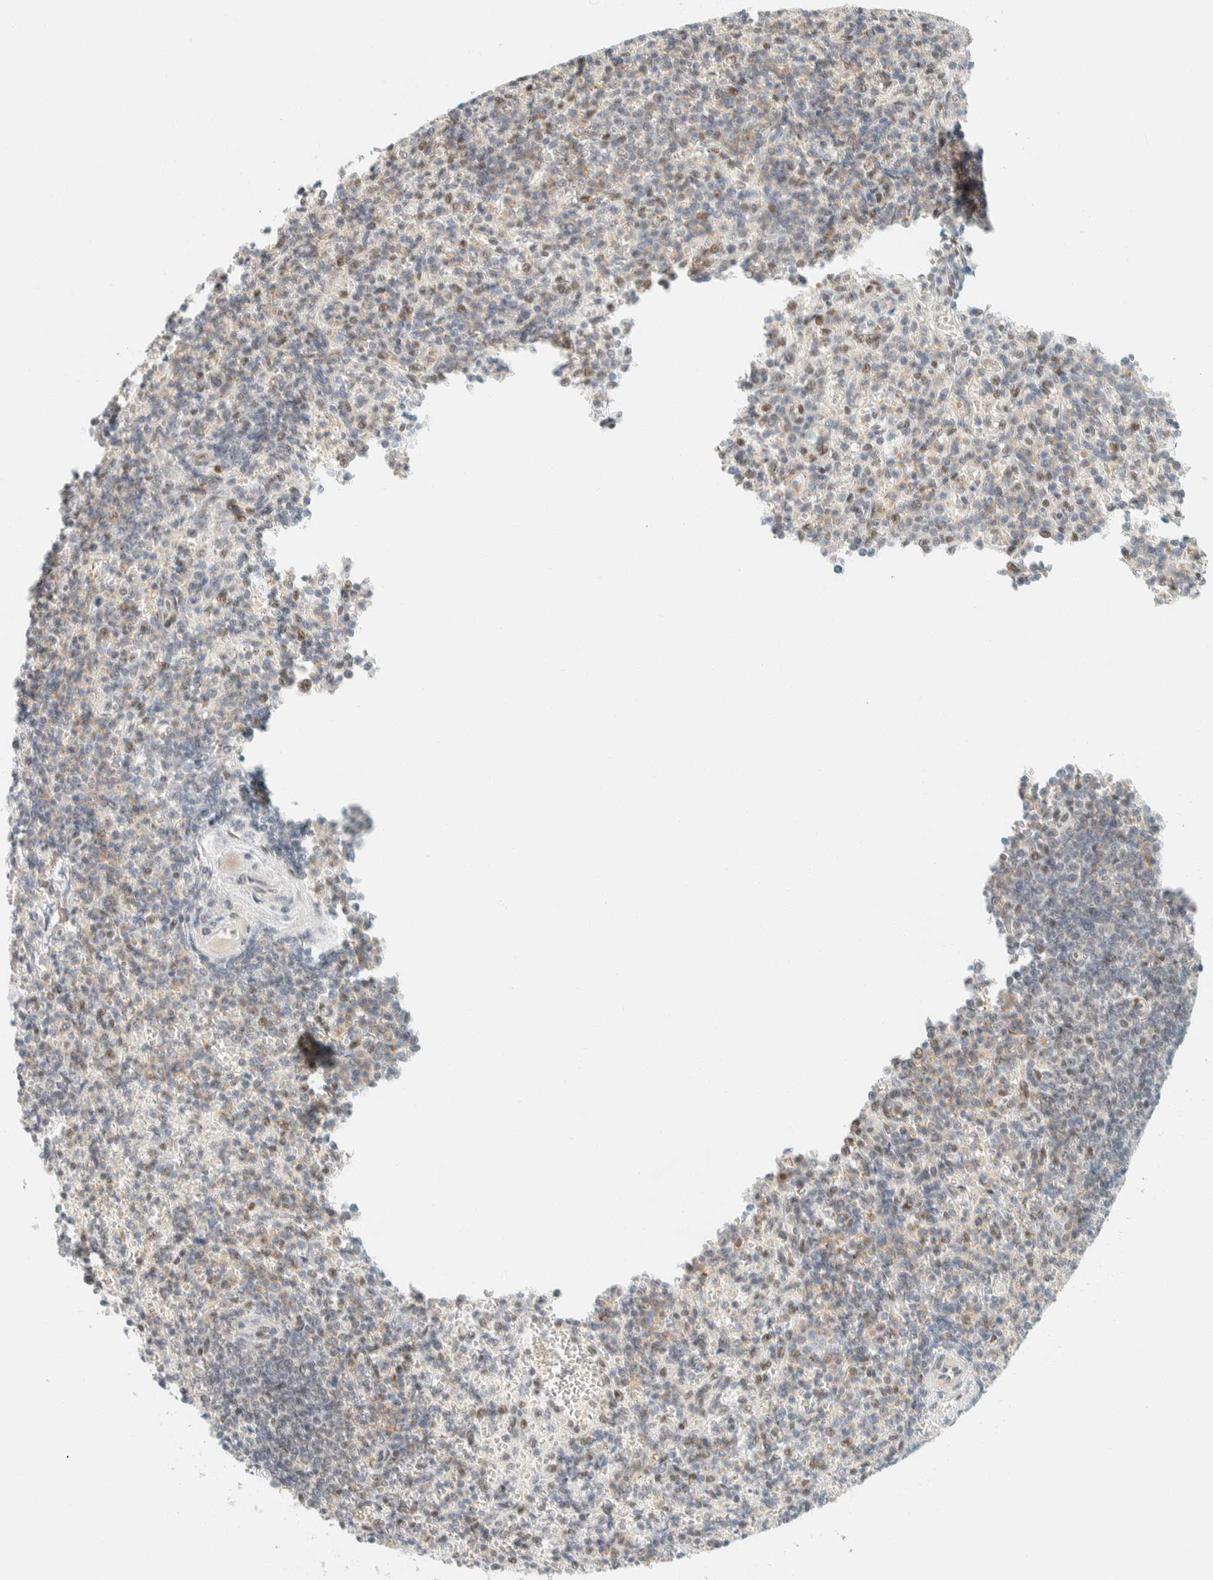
{"staining": {"intensity": "weak", "quantity": "25%-75%", "location": "nuclear"}, "tissue": "spleen", "cell_type": "Cells in red pulp", "image_type": "normal", "snomed": [{"axis": "morphology", "description": "Normal tissue, NOS"}, {"axis": "topography", "description": "Spleen"}], "caption": "This photomicrograph exhibits immunohistochemistry staining of unremarkable spleen, with low weak nuclear staining in about 25%-75% of cells in red pulp.", "gene": "ZNF683", "patient": {"sex": "female", "age": 74}}